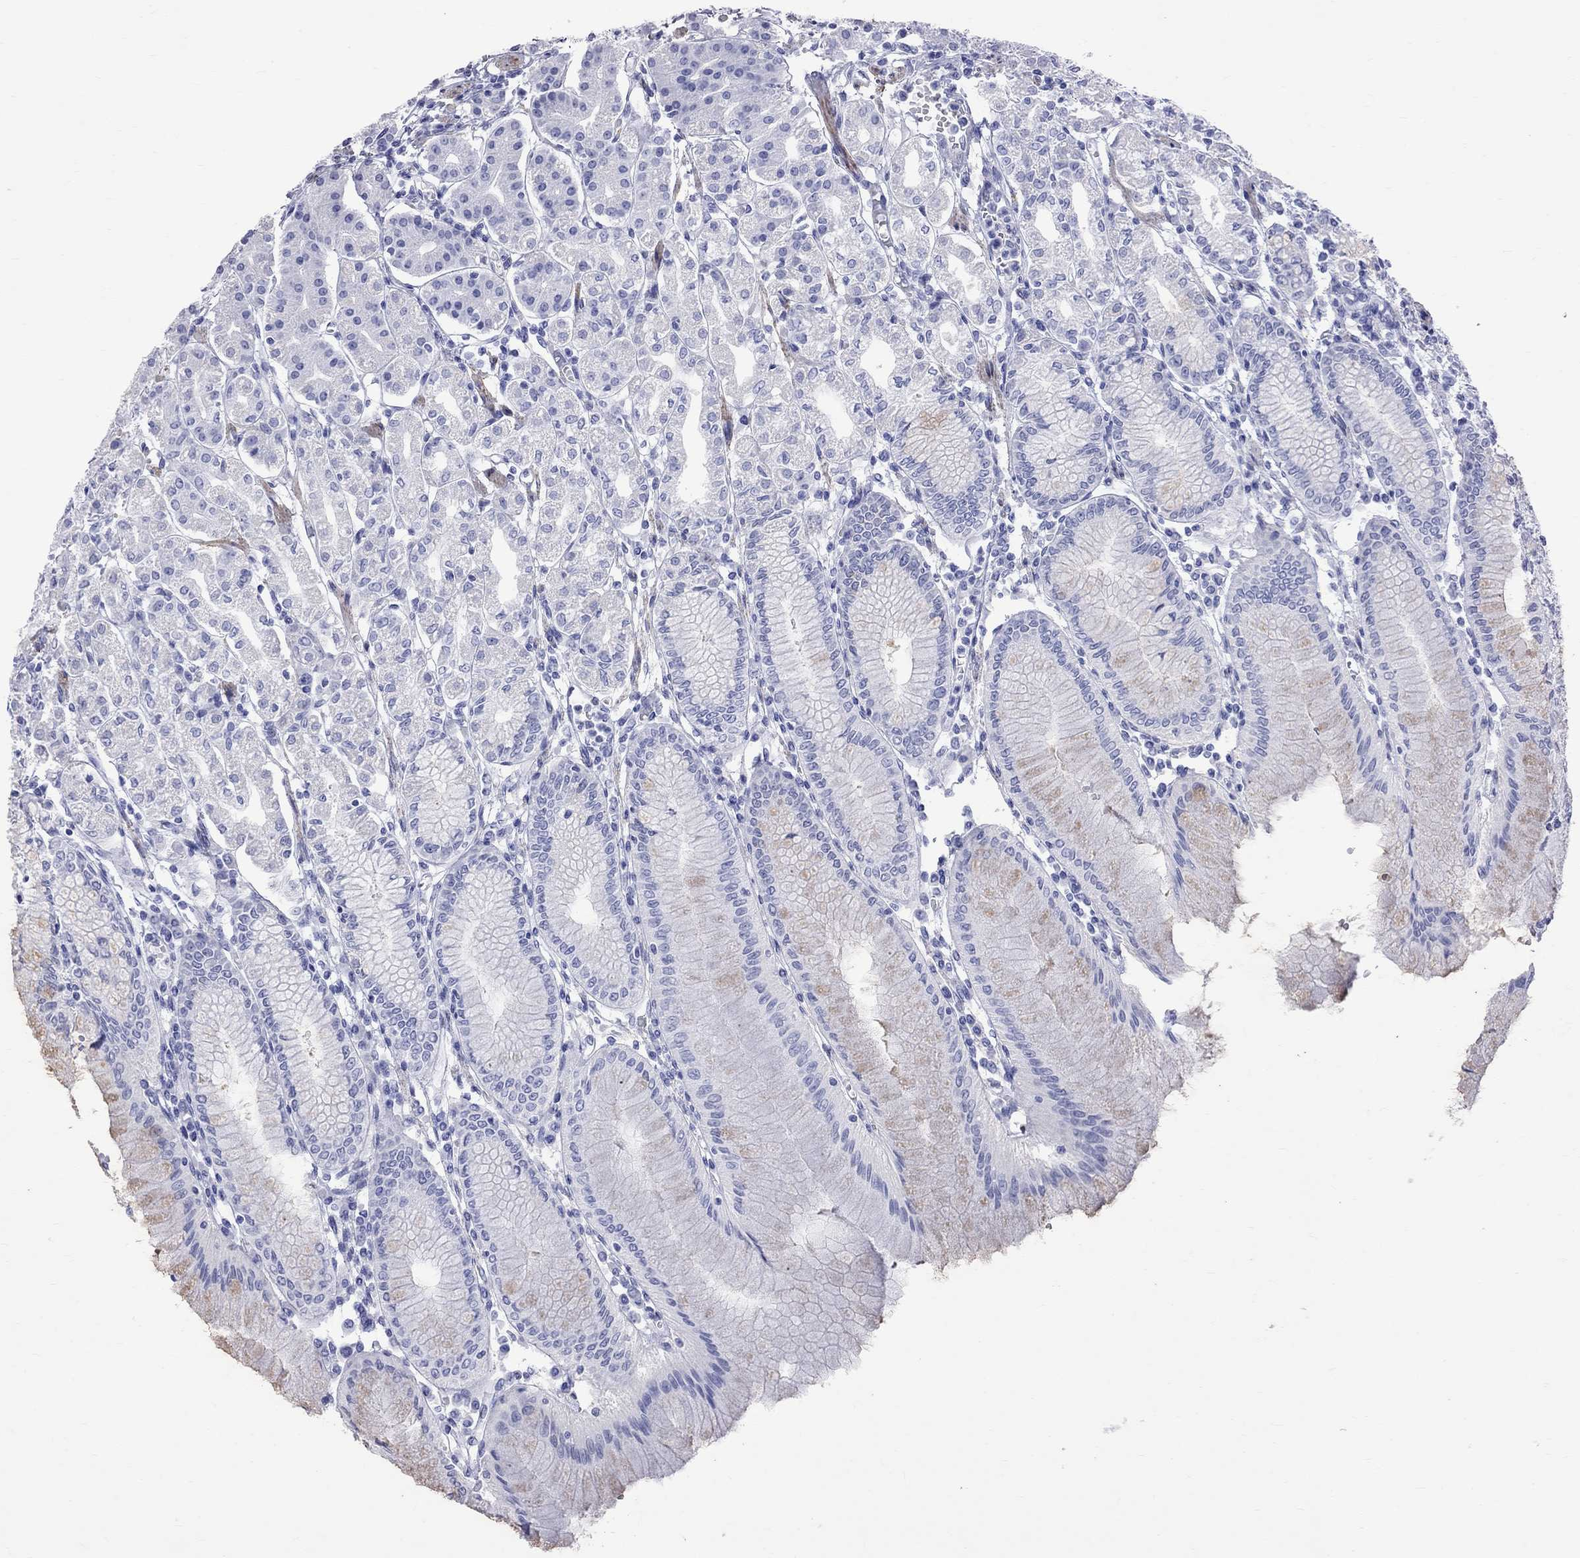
{"staining": {"intensity": "weak", "quantity": "<25%", "location": "cytoplasmic/membranous"}, "tissue": "stomach", "cell_type": "Glandular cells", "image_type": "normal", "snomed": [{"axis": "morphology", "description": "Normal tissue, NOS"}, {"axis": "topography", "description": "Skeletal muscle"}, {"axis": "topography", "description": "Stomach"}], "caption": "An image of stomach stained for a protein exhibits no brown staining in glandular cells.", "gene": "BPIFB1", "patient": {"sex": "female", "age": 57}}